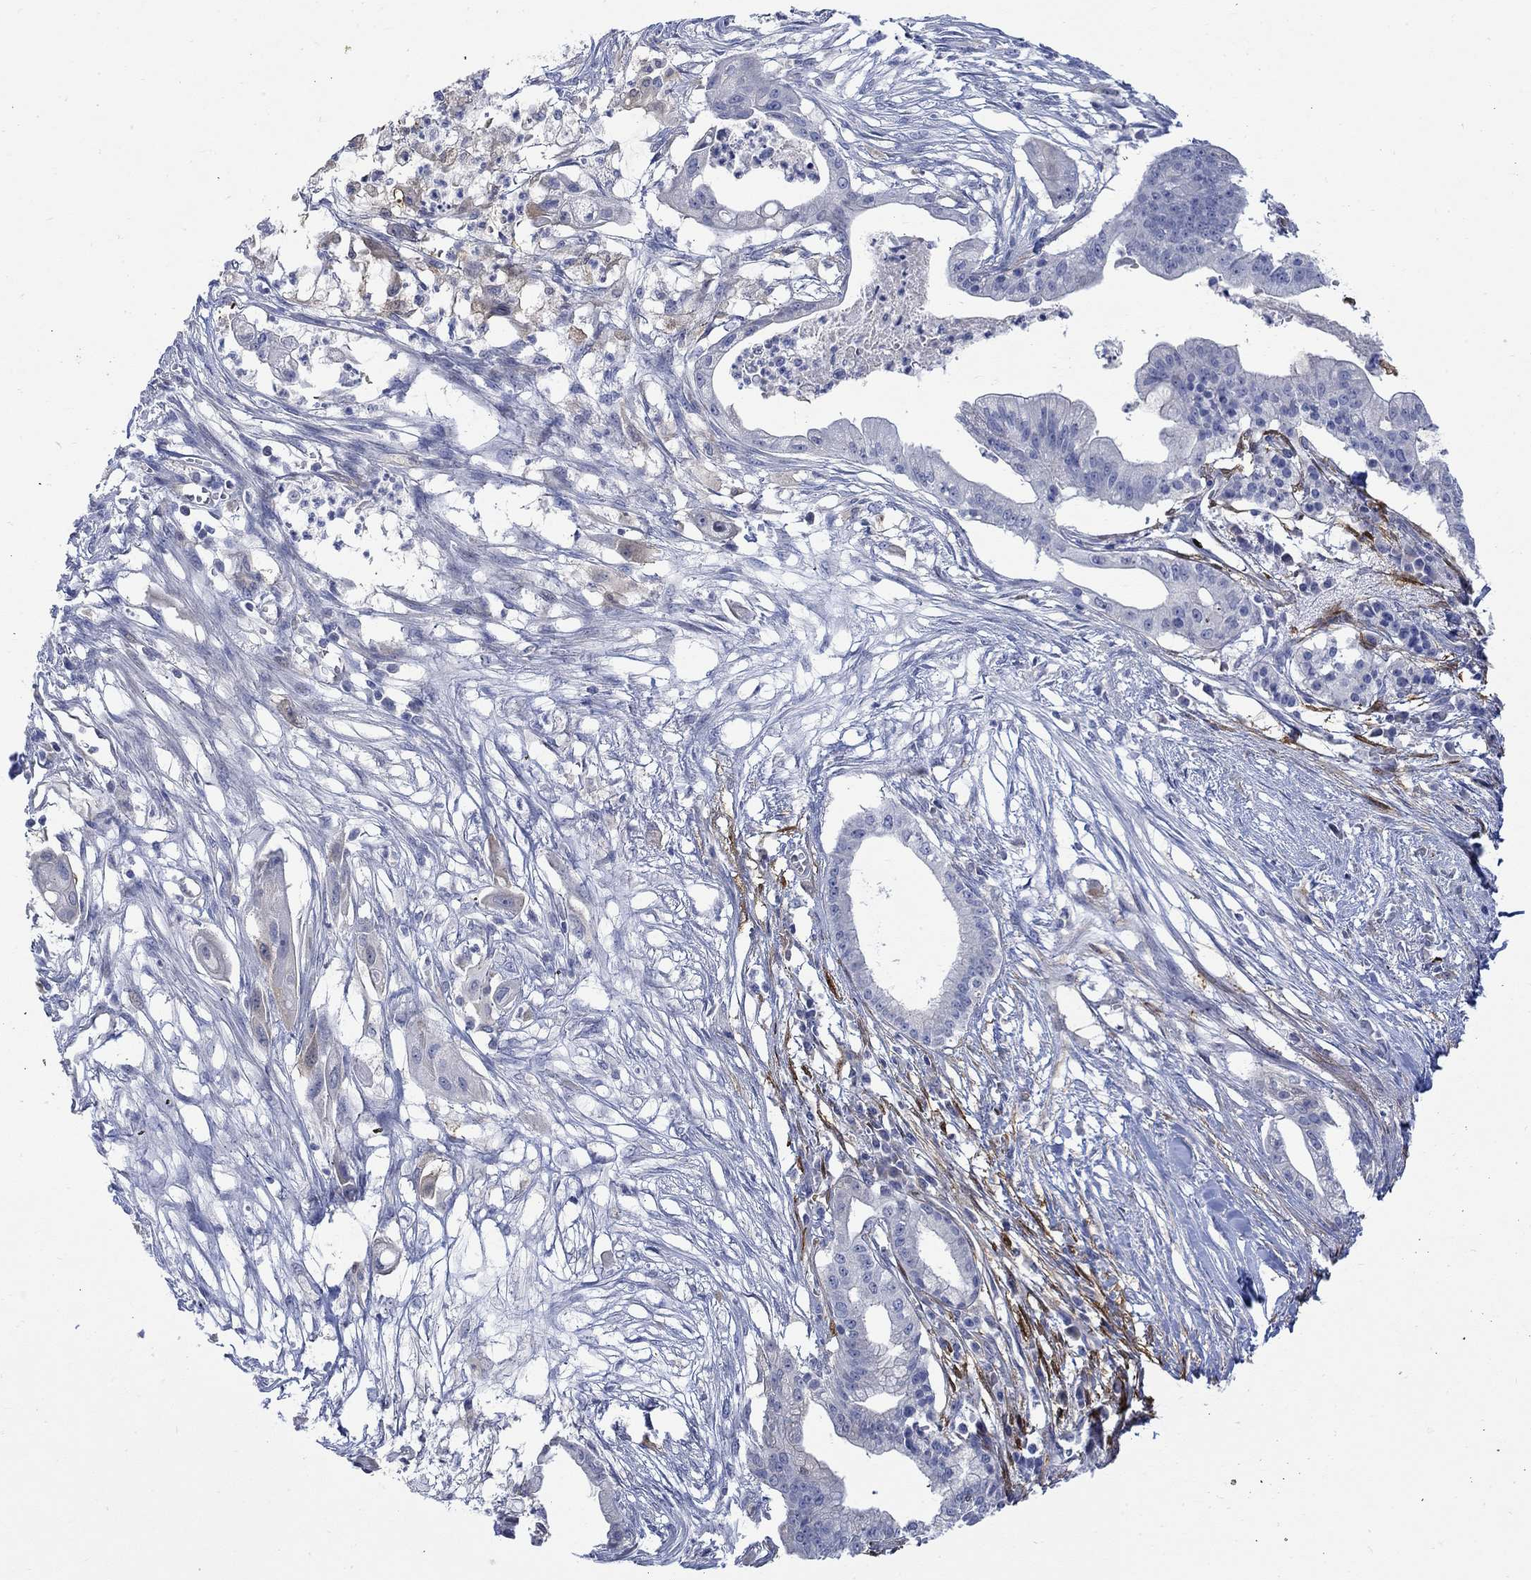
{"staining": {"intensity": "negative", "quantity": "none", "location": "none"}, "tissue": "pancreatic cancer", "cell_type": "Tumor cells", "image_type": "cancer", "snomed": [{"axis": "morphology", "description": "Normal tissue, NOS"}, {"axis": "morphology", "description": "Adenocarcinoma, NOS"}, {"axis": "topography", "description": "Pancreas"}], "caption": "DAB (3,3'-diaminobenzidine) immunohistochemical staining of human pancreatic cancer (adenocarcinoma) reveals no significant positivity in tumor cells.", "gene": "TGM2", "patient": {"sex": "female", "age": 58}}